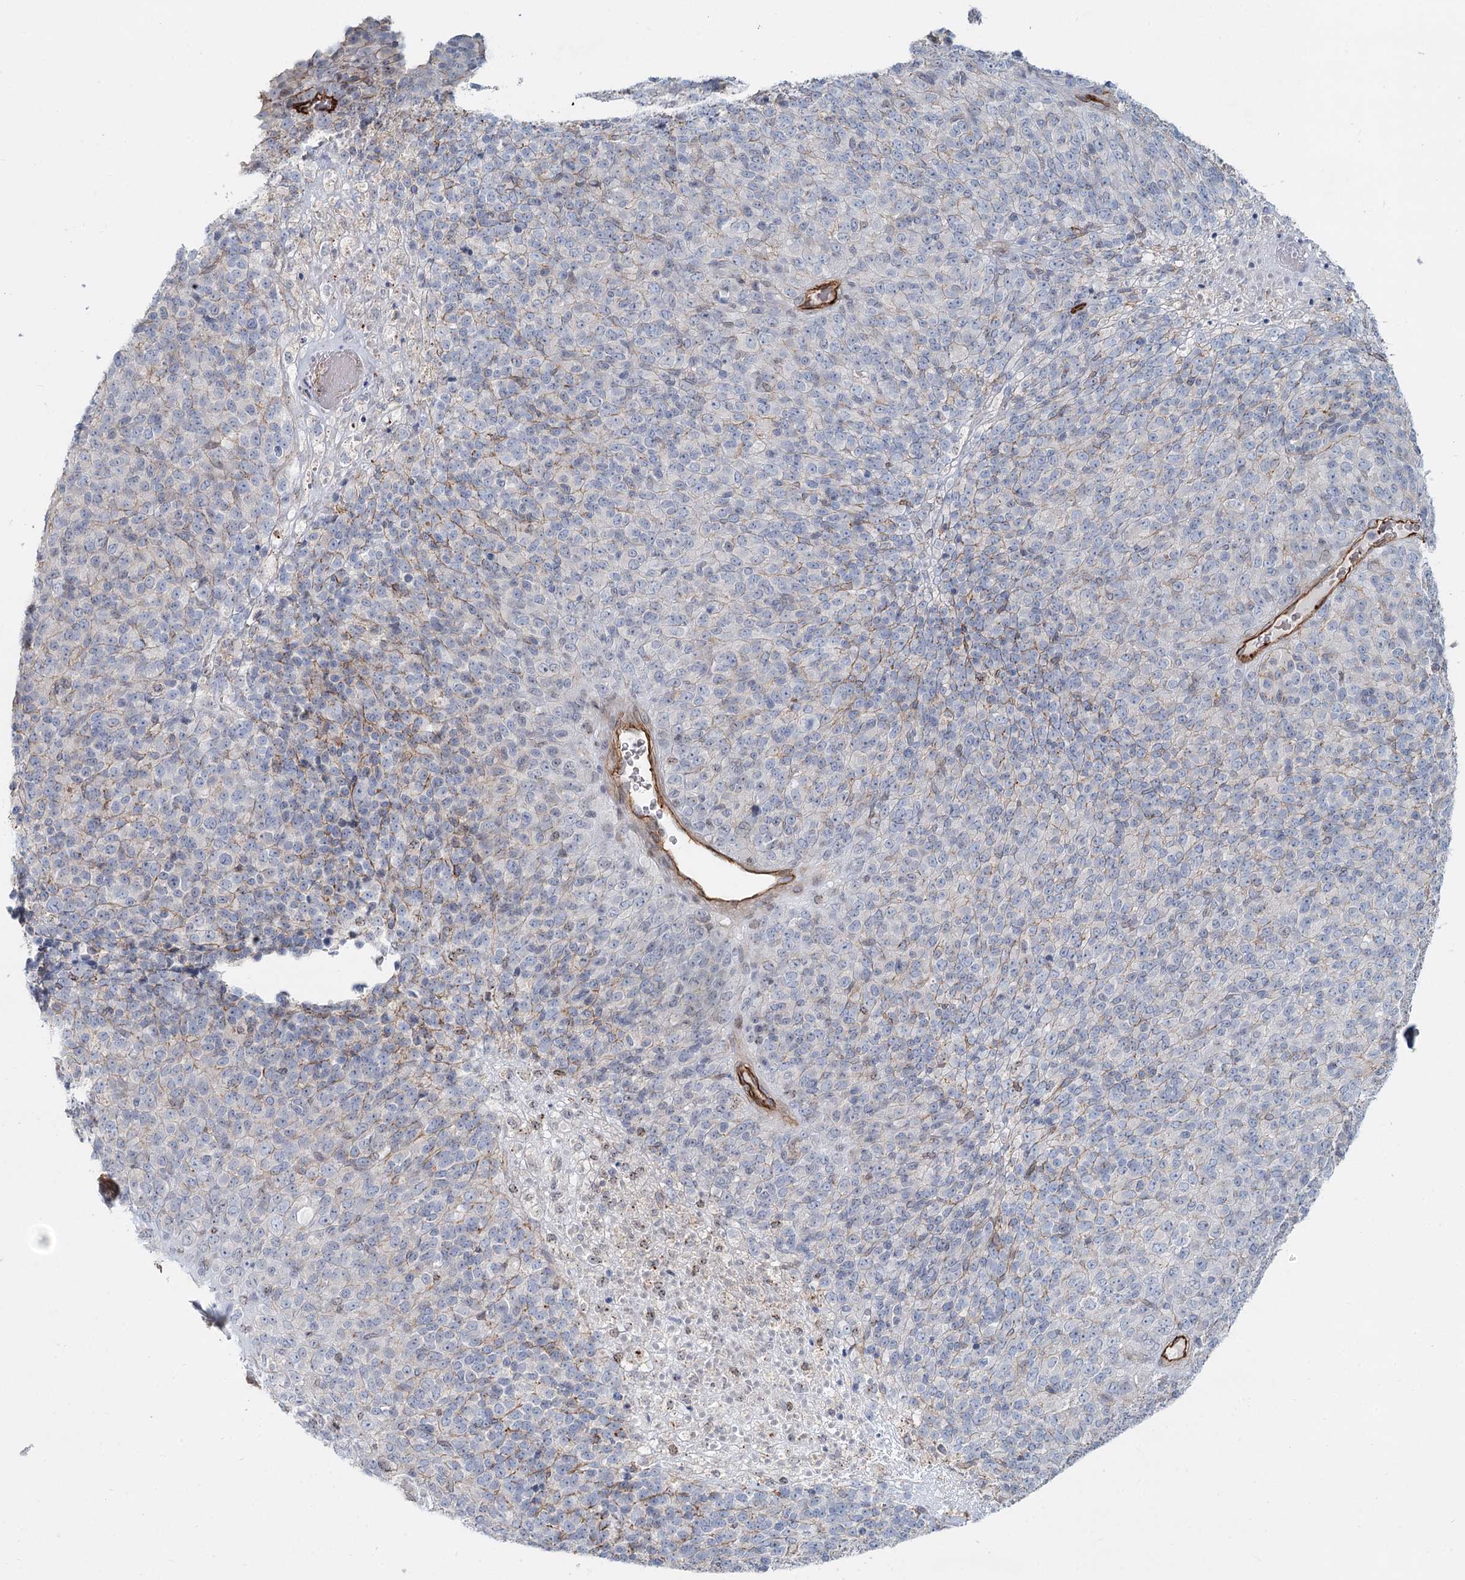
{"staining": {"intensity": "weak", "quantity": "25%-75%", "location": "cytoplasmic/membranous"}, "tissue": "melanoma", "cell_type": "Tumor cells", "image_type": "cancer", "snomed": [{"axis": "morphology", "description": "Malignant melanoma, Metastatic site"}, {"axis": "topography", "description": "Brain"}], "caption": "Melanoma was stained to show a protein in brown. There is low levels of weak cytoplasmic/membranous positivity in about 25%-75% of tumor cells.", "gene": "ZFYVE28", "patient": {"sex": "female", "age": 56}}